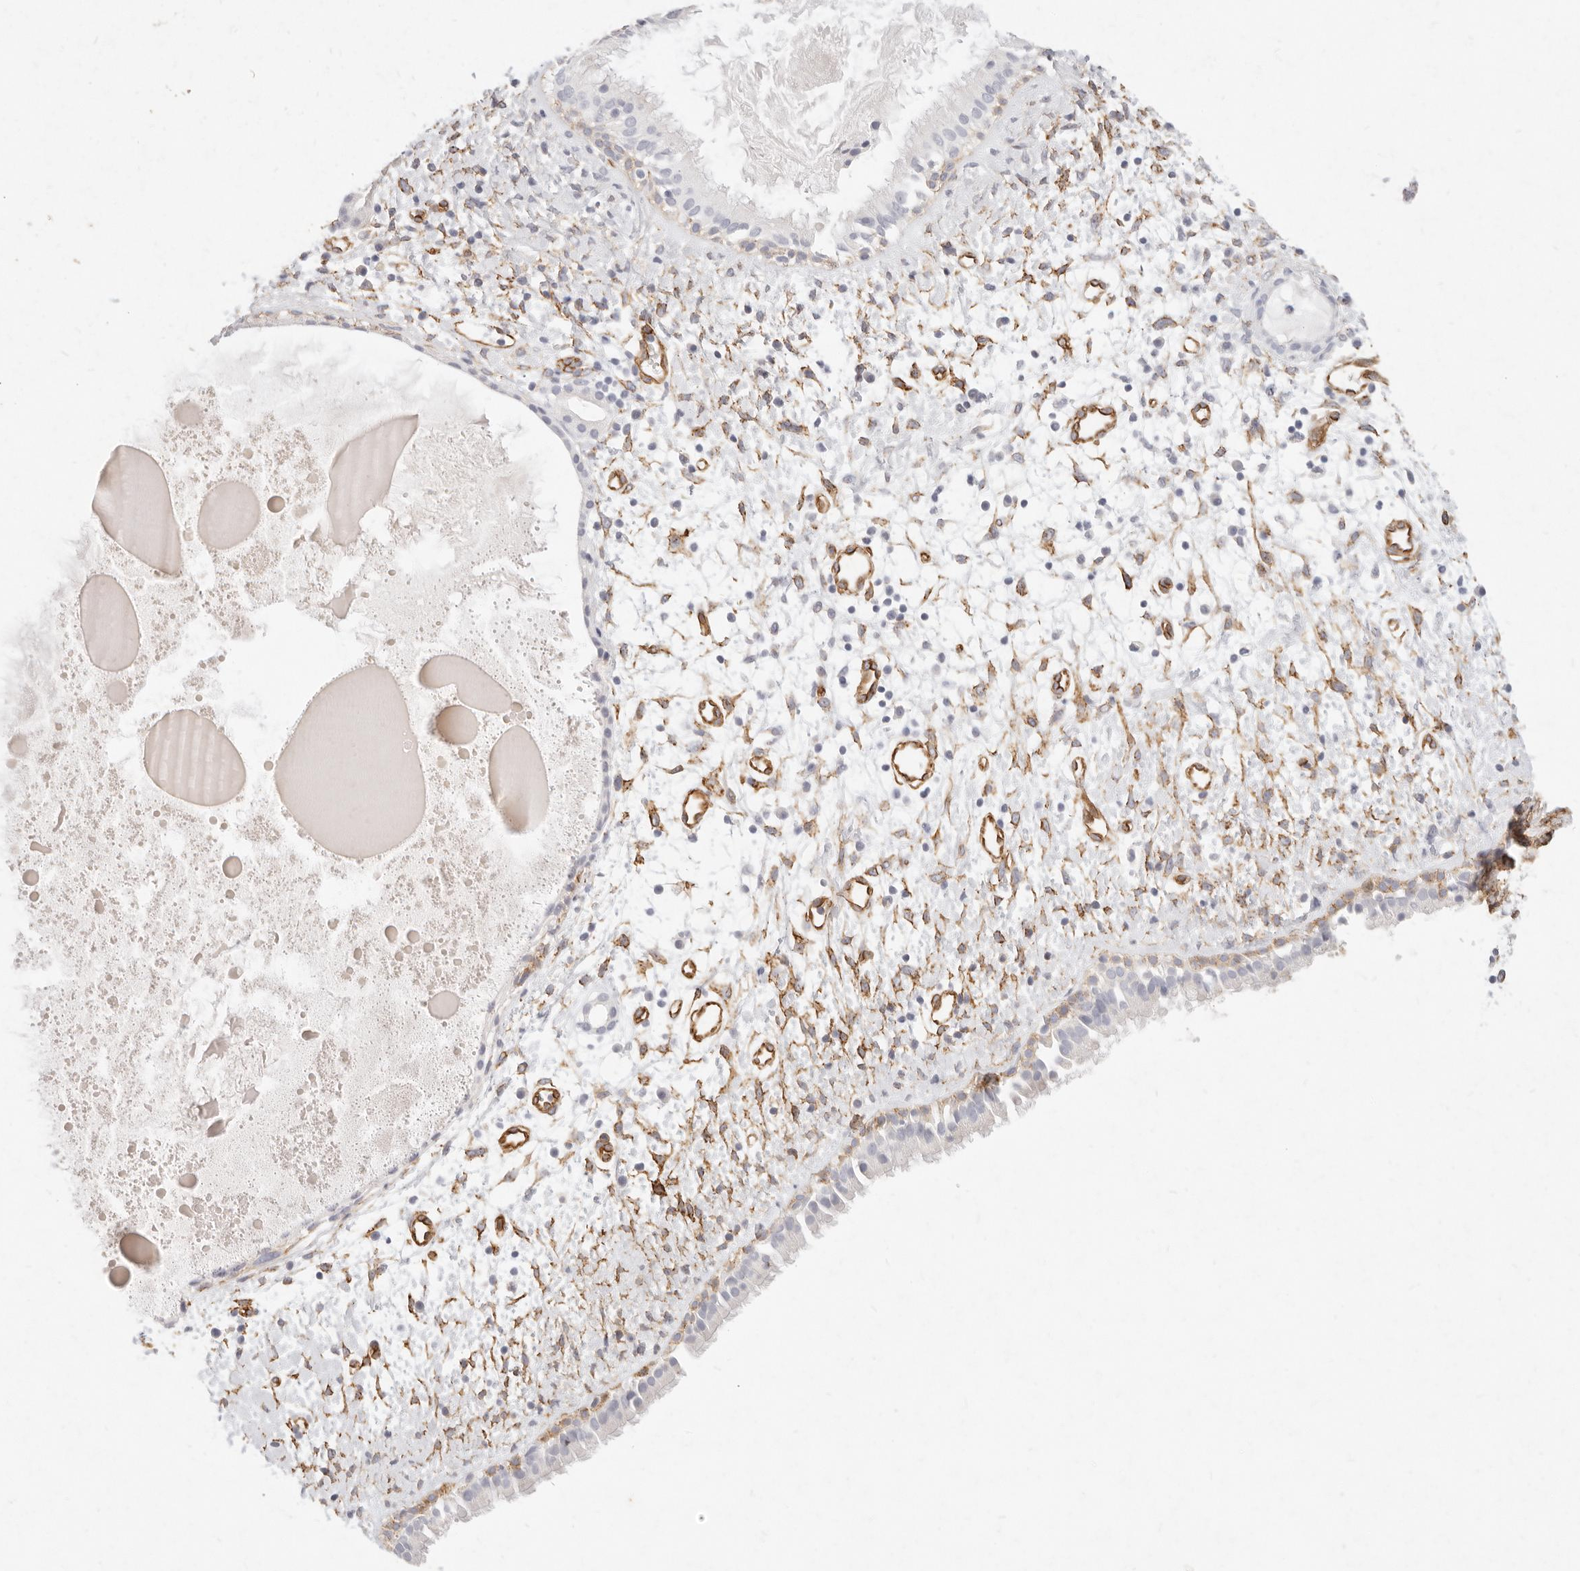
{"staining": {"intensity": "weak", "quantity": "<25%", "location": "cytoplasmic/membranous"}, "tissue": "nasopharynx", "cell_type": "Respiratory epithelial cells", "image_type": "normal", "snomed": [{"axis": "morphology", "description": "Normal tissue, NOS"}, {"axis": "topography", "description": "Nasopharynx"}], "caption": "The histopathology image exhibits no significant expression in respiratory epithelial cells of nasopharynx.", "gene": "NUS1", "patient": {"sex": "male", "age": 22}}